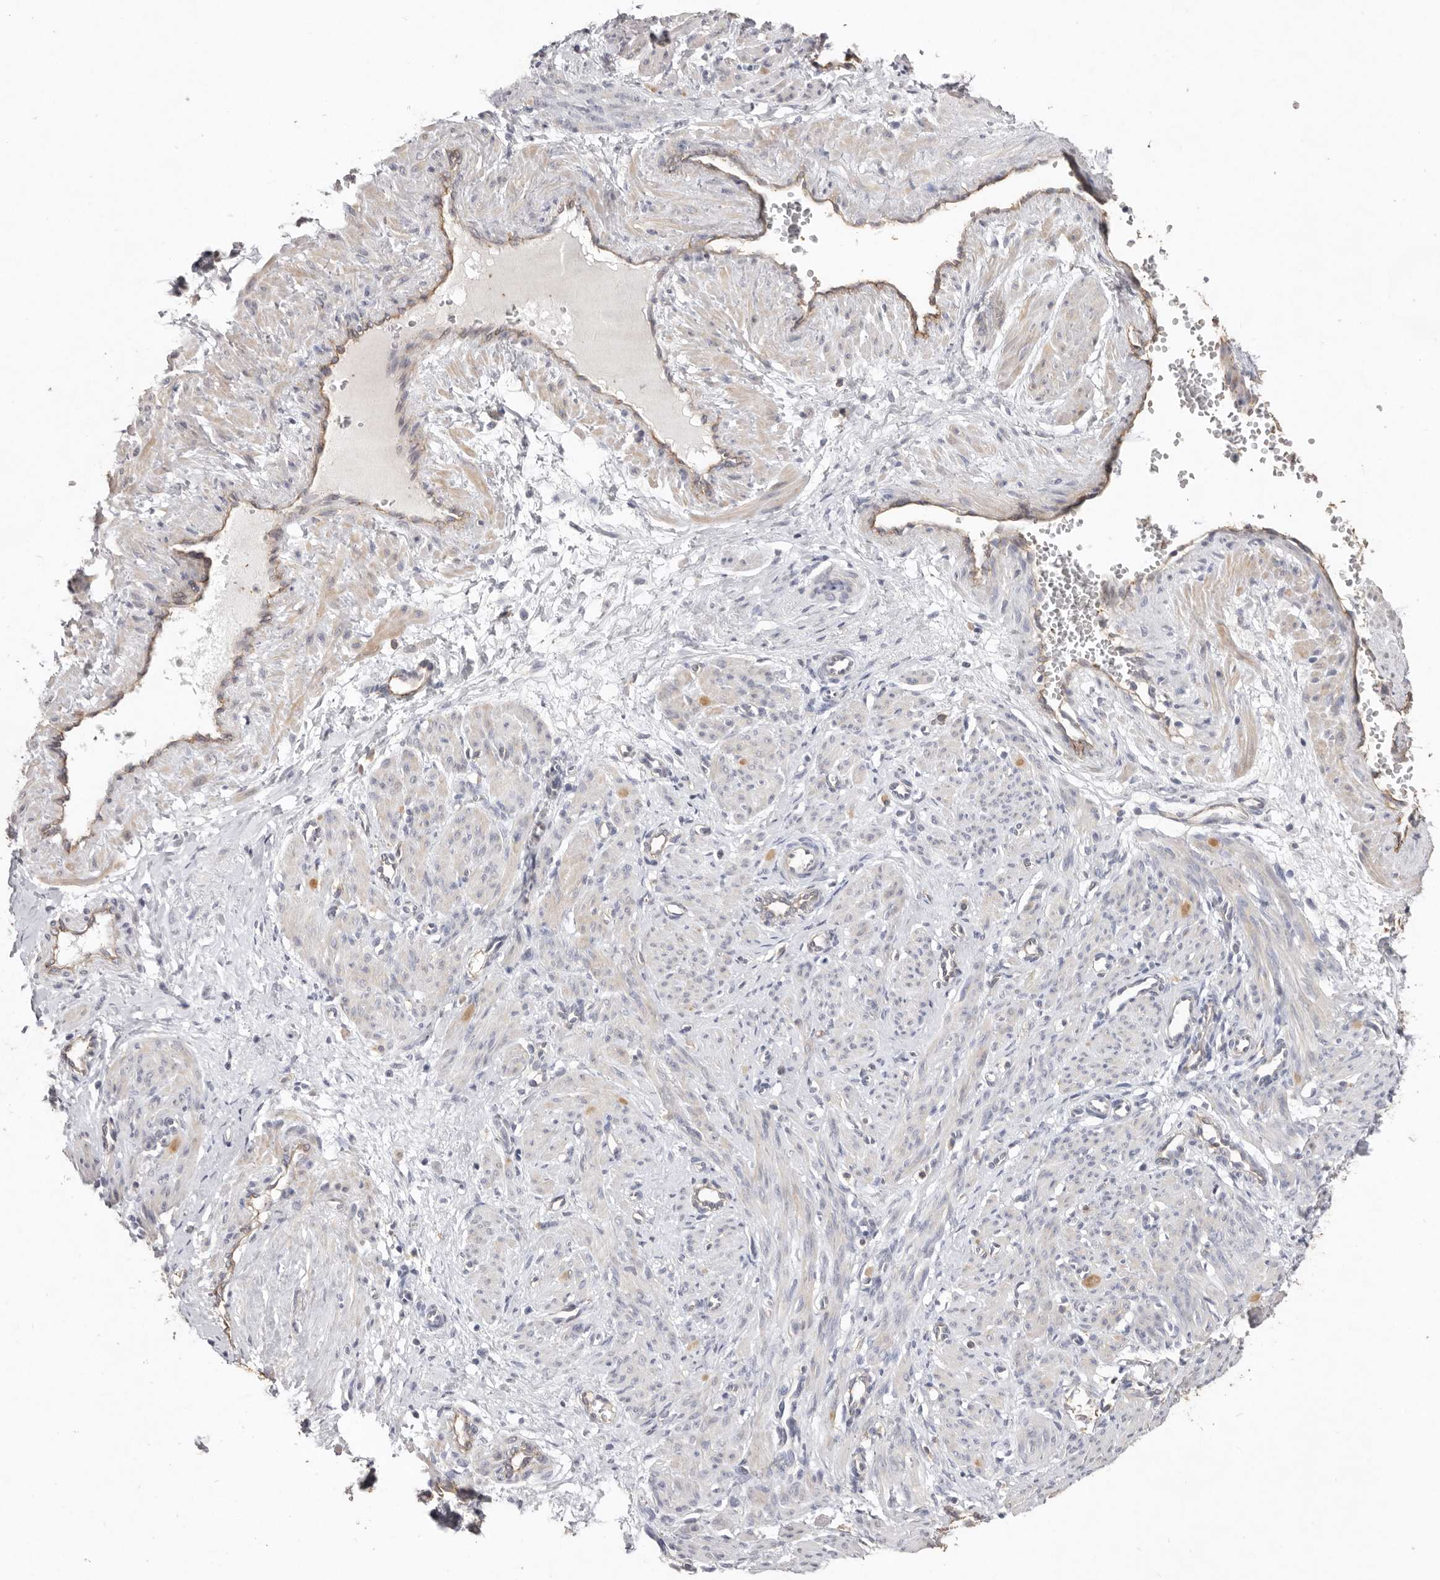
{"staining": {"intensity": "weak", "quantity": "25%-75%", "location": "cytoplasmic/membranous"}, "tissue": "smooth muscle", "cell_type": "Smooth muscle cells", "image_type": "normal", "snomed": [{"axis": "morphology", "description": "Normal tissue, NOS"}, {"axis": "topography", "description": "Endometrium"}], "caption": "IHC image of normal smooth muscle stained for a protein (brown), which shows low levels of weak cytoplasmic/membranous expression in approximately 25%-75% of smooth muscle cells.", "gene": "ZYG11B", "patient": {"sex": "female", "age": 33}}